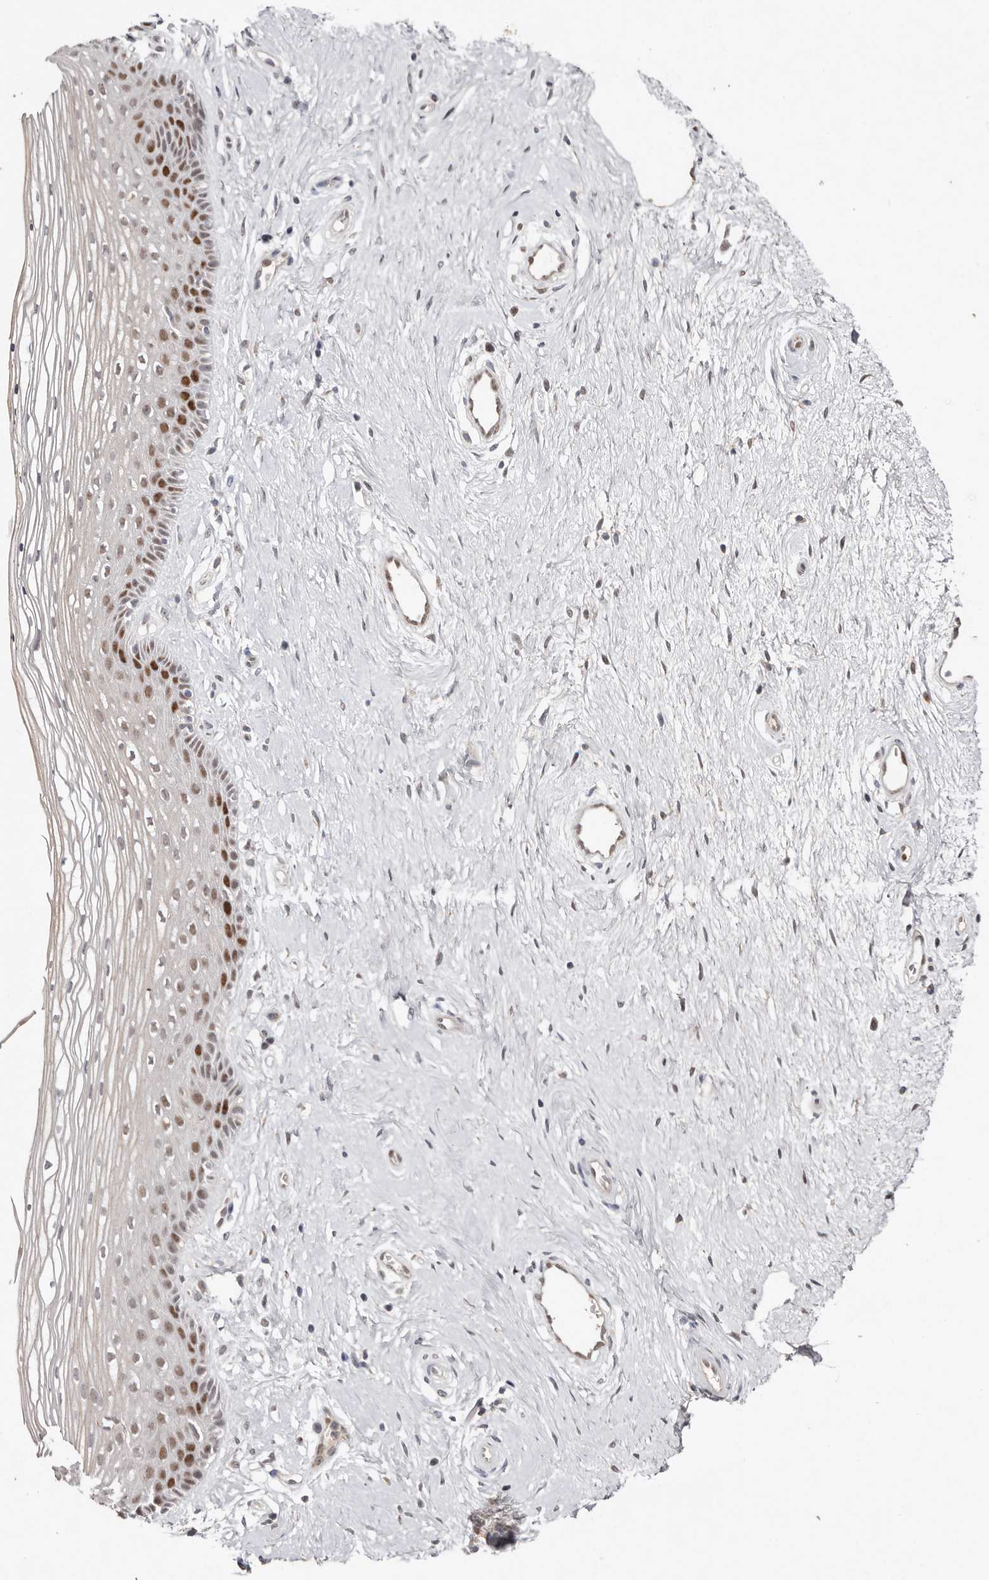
{"staining": {"intensity": "strong", "quantity": "<25%", "location": "nuclear"}, "tissue": "vagina", "cell_type": "Squamous epithelial cells", "image_type": "normal", "snomed": [{"axis": "morphology", "description": "Normal tissue, NOS"}, {"axis": "topography", "description": "Vagina"}], "caption": "Immunohistochemistry (IHC) histopathology image of unremarkable human vagina stained for a protein (brown), which displays medium levels of strong nuclear positivity in about <25% of squamous epithelial cells.", "gene": "KLF7", "patient": {"sex": "female", "age": 46}}